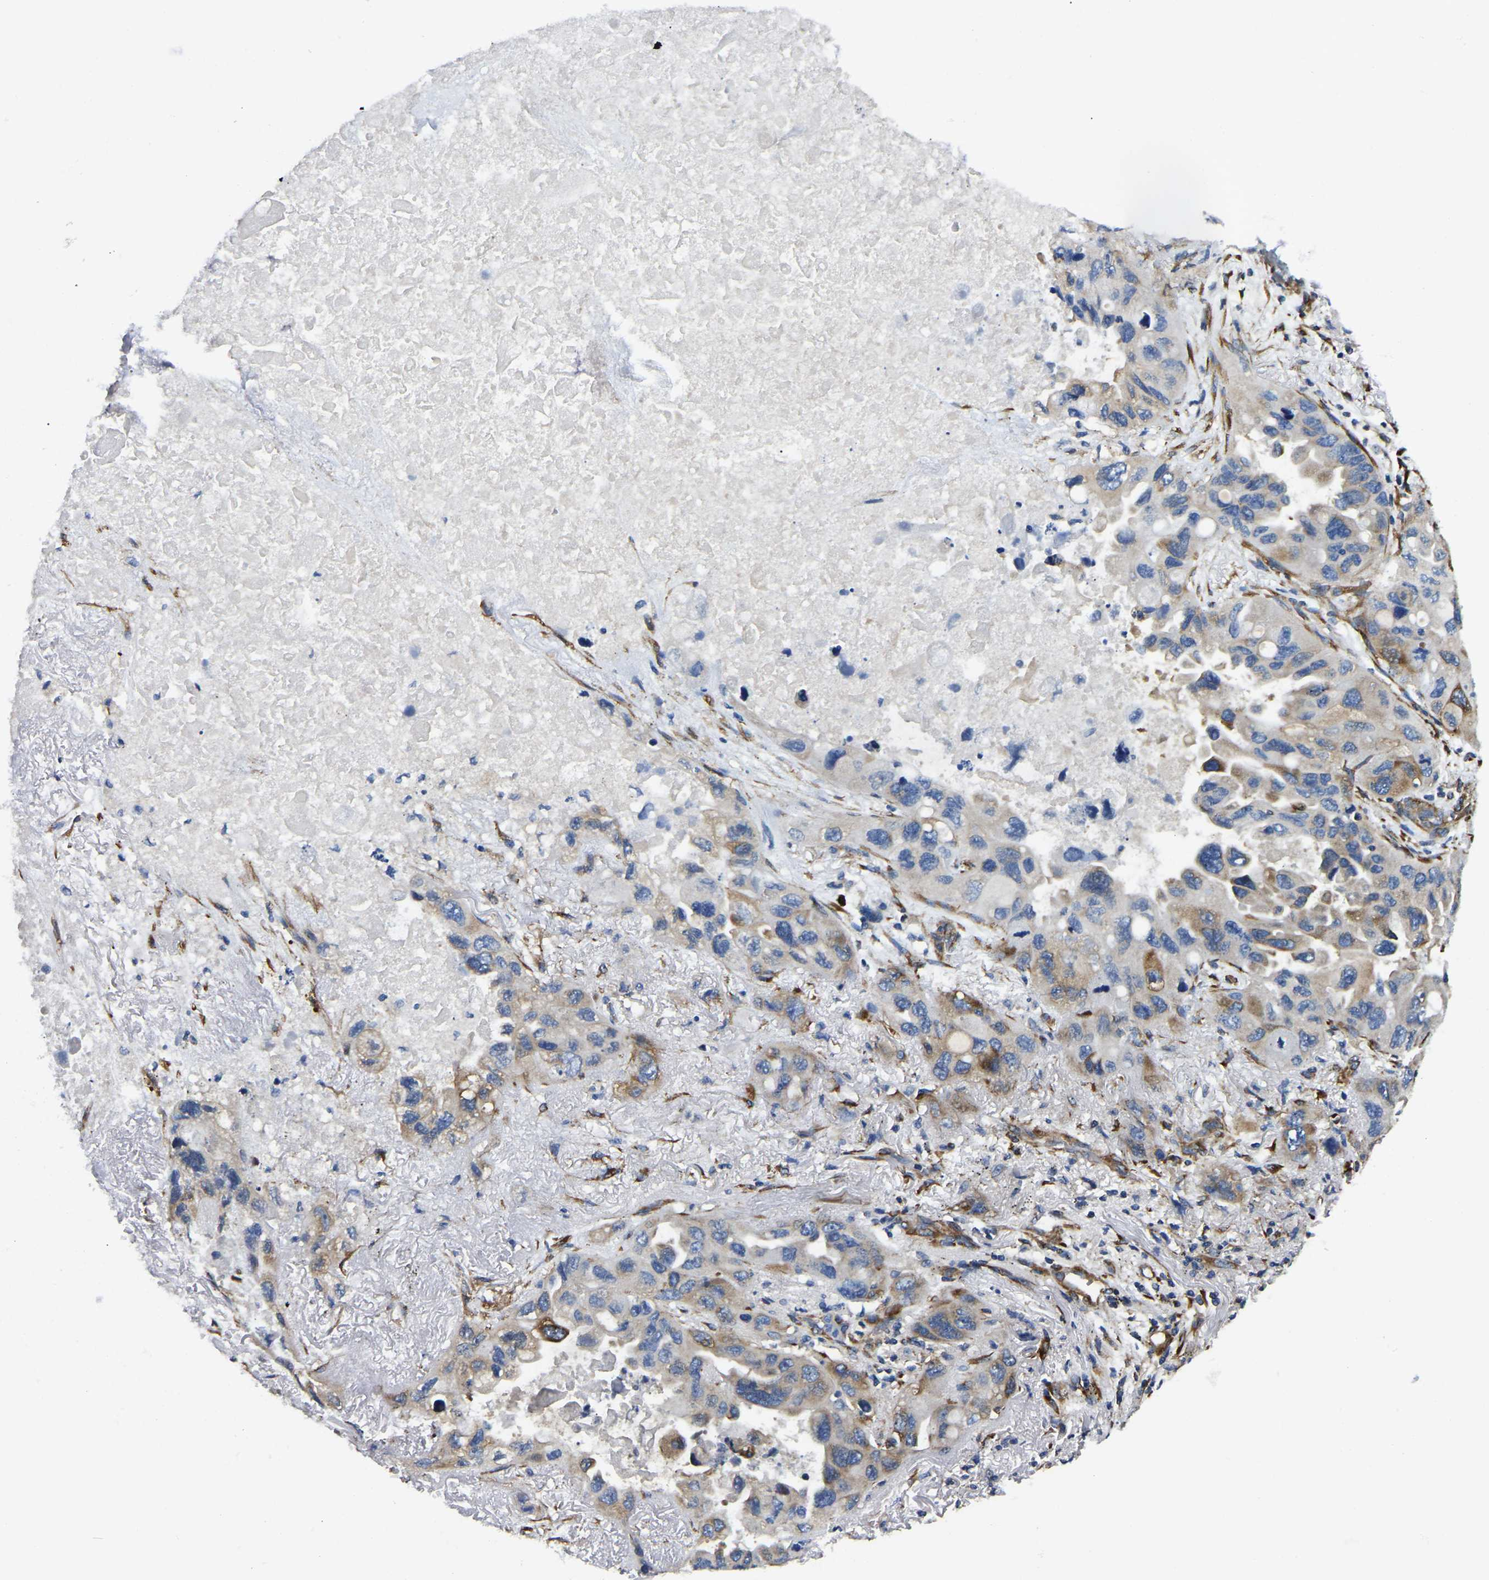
{"staining": {"intensity": "weak", "quantity": "<25%", "location": "cytoplasmic/membranous"}, "tissue": "lung cancer", "cell_type": "Tumor cells", "image_type": "cancer", "snomed": [{"axis": "morphology", "description": "Squamous cell carcinoma, NOS"}, {"axis": "topography", "description": "Lung"}], "caption": "Immunohistochemical staining of human lung cancer (squamous cell carcinoma) displays no significant staining in tumor cells. (Immunohistochemistry (ihc), brightfield microscopy, high magnification).", "gene": "DUSP8", "patient": {"sex": "female", "age": 73}}